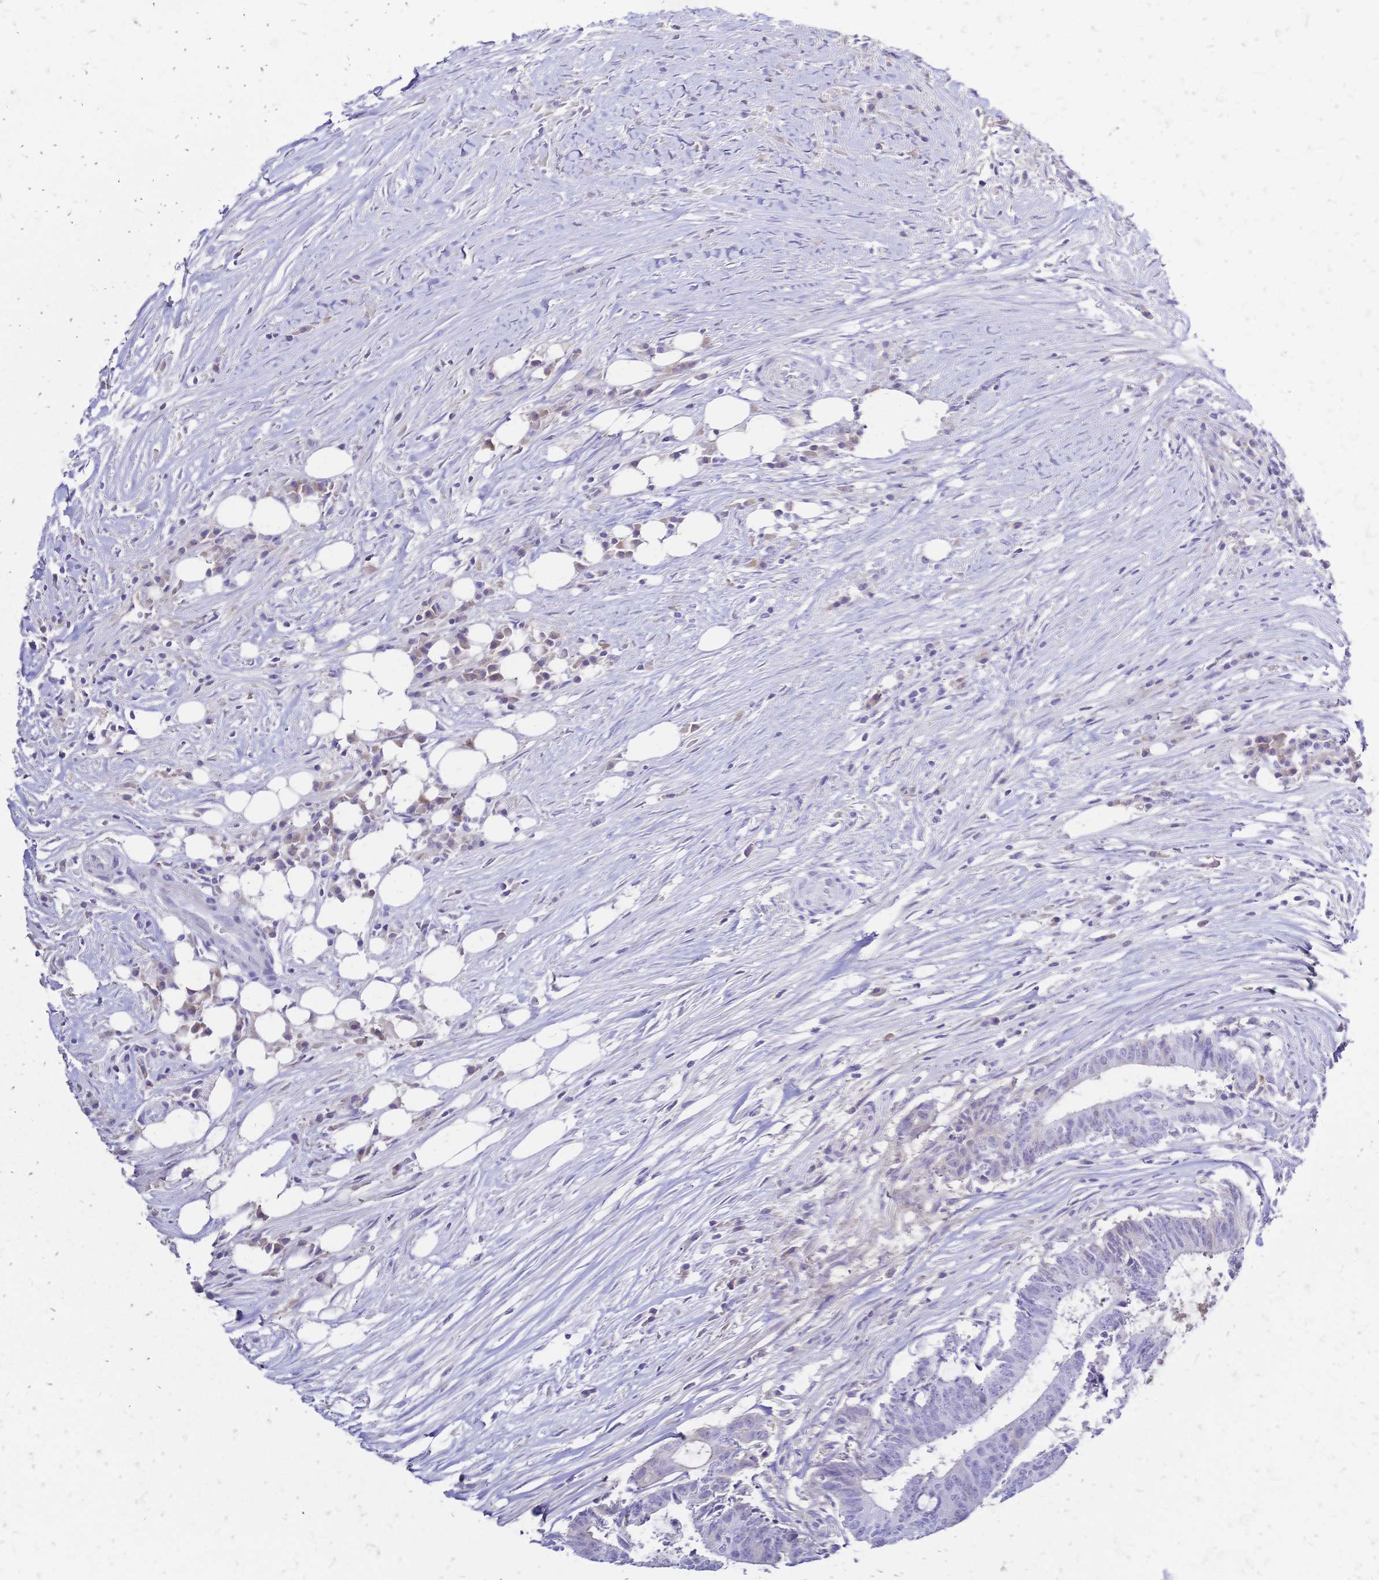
{"staining": {"intensity": "negative", "quantity": "none", "location": "none"}, "tissue": "colorectal cancer", "cell_type": "Tumor cells", "image_type": "cancer", "snomed": [{"axis": "morphology", "description": "Adenocarcinoma, NOS"}, {"axis": "topography", "description": "Colon"}], "caption": "Tumor cells show no significant staining in colorectal cancer.", "gene": "FA2H", "patient": {"sex": "female", "age": 43}}